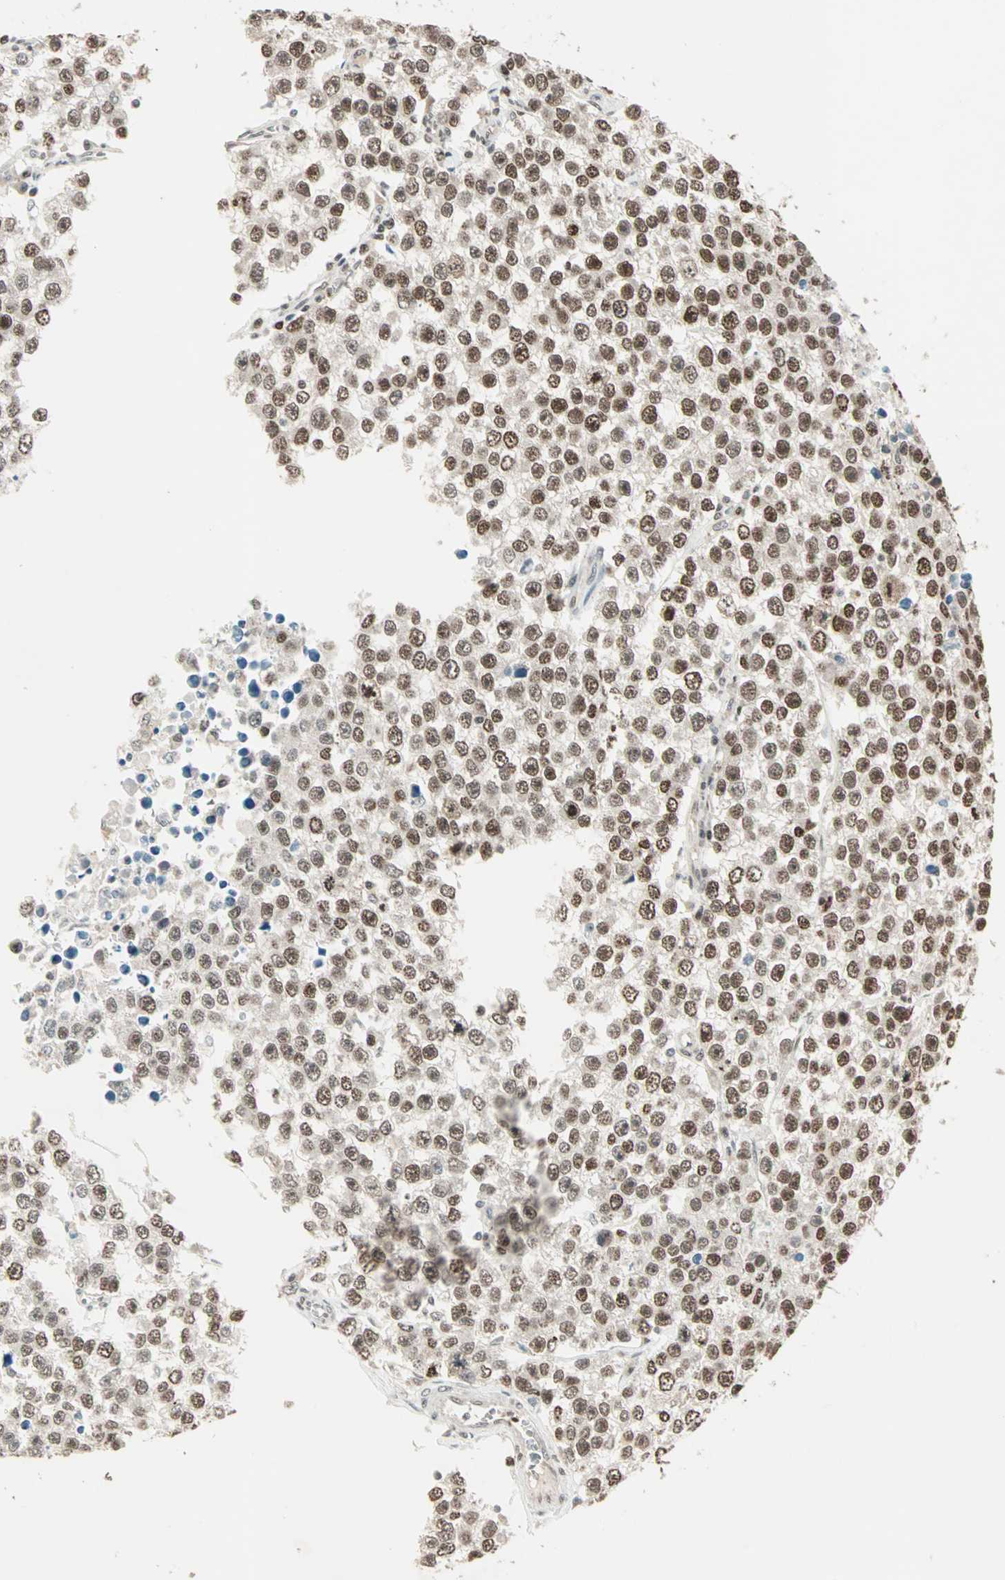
{"staining": {"intensity": "moderate", "quantity": ">75%", "location": "nuclear"}, "tissue": "testis cancer", "cell_type": "Tumor cells", "image_type": "cancer", "snomed": [{"axis": "morphology", "description": "Seminoma, NOS"}, {"axis": "morphology", "description": "Carcinoma, Embryonal, NOS"}, {"axis": "topography", "description": "Testis"}], "caption": "This is a micrograph of IHC staining of testis cancer, which shows moderate positivity in the nuclear of tumor cells.", "gene": "MDC1", "patient": {"sex": "male", "age": 52}}